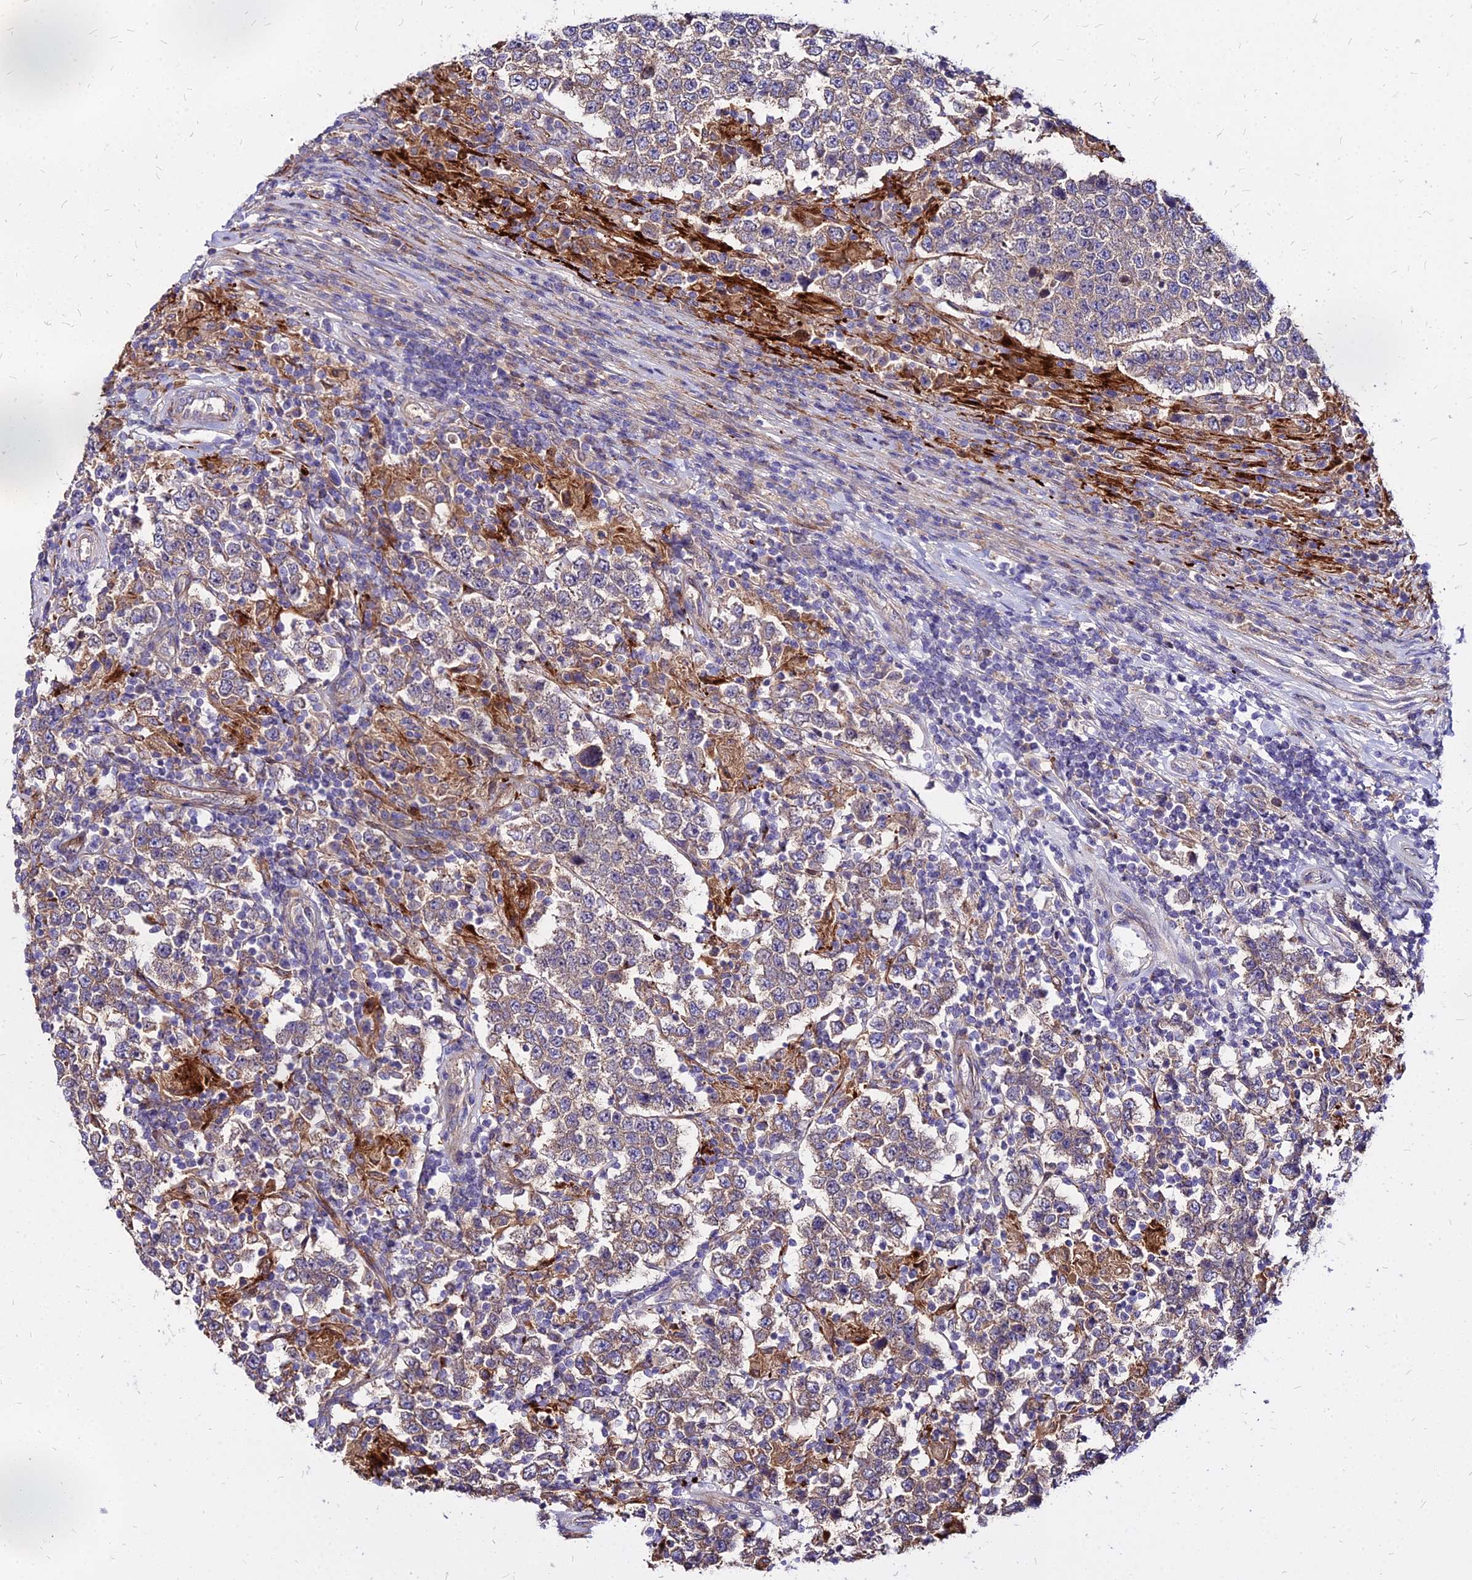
{"staining": {"intensity": "weak", "quantity": ">75%", "location": "cytoplasmic/membranous"}, "tissue": "testis cancer", "cell_type": "Tumor cells", "image_type": "cancer", "snomed": [{"axis": "morphology", "description": "Normal tissue, NOS"}, {"axis": "morphology", "description": "Urothelial carcinoma, High grade"}, {"axis": "morphology", "description": "Seminoma, NOS"}, {"axis": "morphology", "description": "Carcinoma, Embryonal, NOS"}, {"axis": "topography", "description": "Urinary bladder"}, {"axis": "topography", "description": "Testis"}], "caption": "Immunohistochemistry (DAB) staining of human testis cancer displays weak cytoplasmic/membranous protein staining in about >75% of tumor cells.", "gene": "COMMD10", "patient": {"sex": "male", "age": 41}}